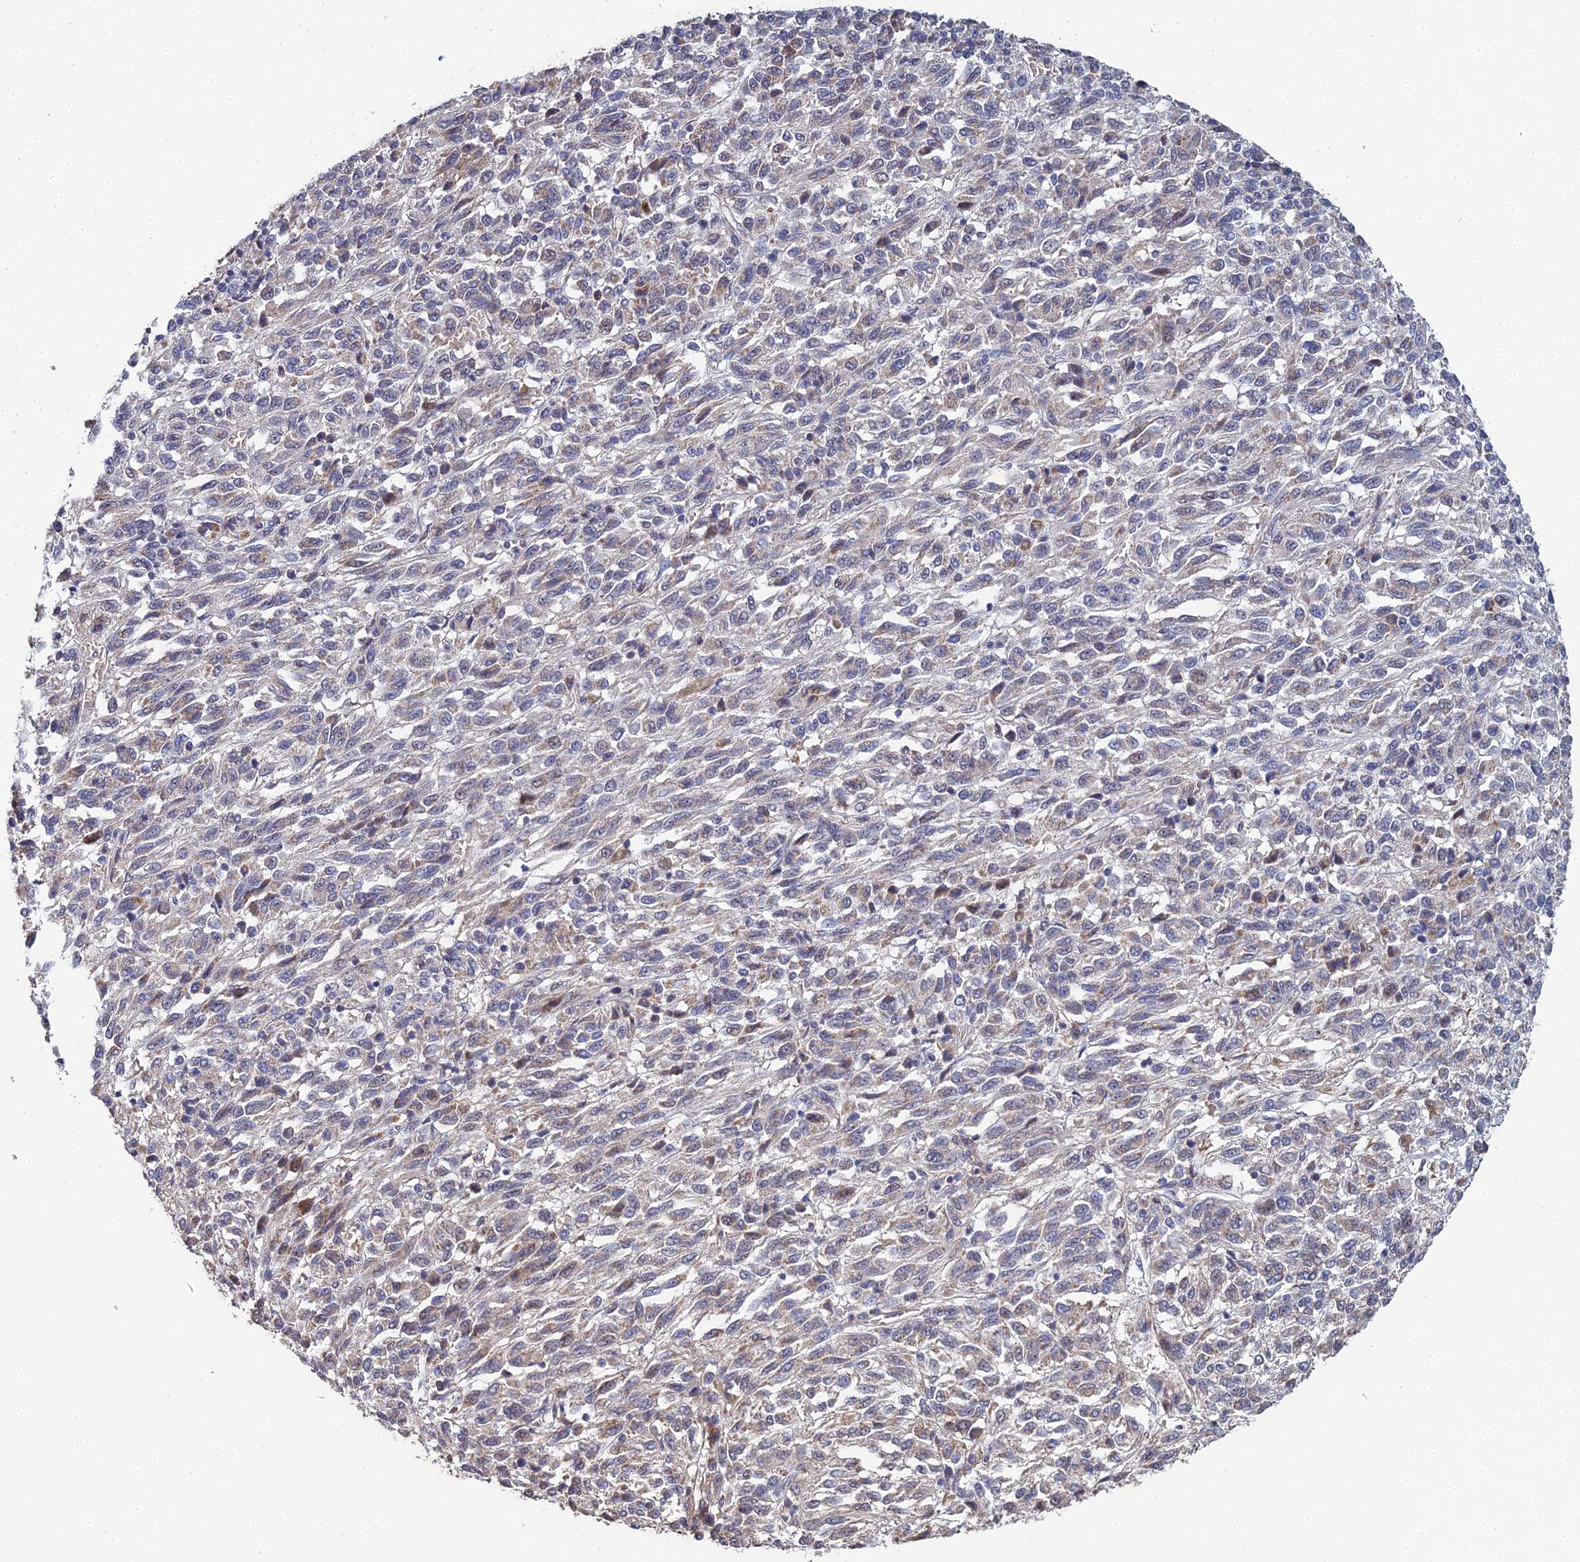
{"staining": {"intensity": "weak", "quantity": "<25%", "location": "cytoplasmic/membranous,nuclear"}, "tissue": "melanoma", "cell_type": "Tumor cells", "image_type": "cancer", "snomed": [{"axis": "morphology", "description": "Malignant melanoma, Metastatic site"}, {"axis": "topography", "description": "Lung"}], "caption": "Immunohistochemical staining of malignant melanoma (metastatic site) demonstrates no significant positivity in tumor cells.", "gene": "ERCC5", "patient": {"sex": "male", "age": 64}}